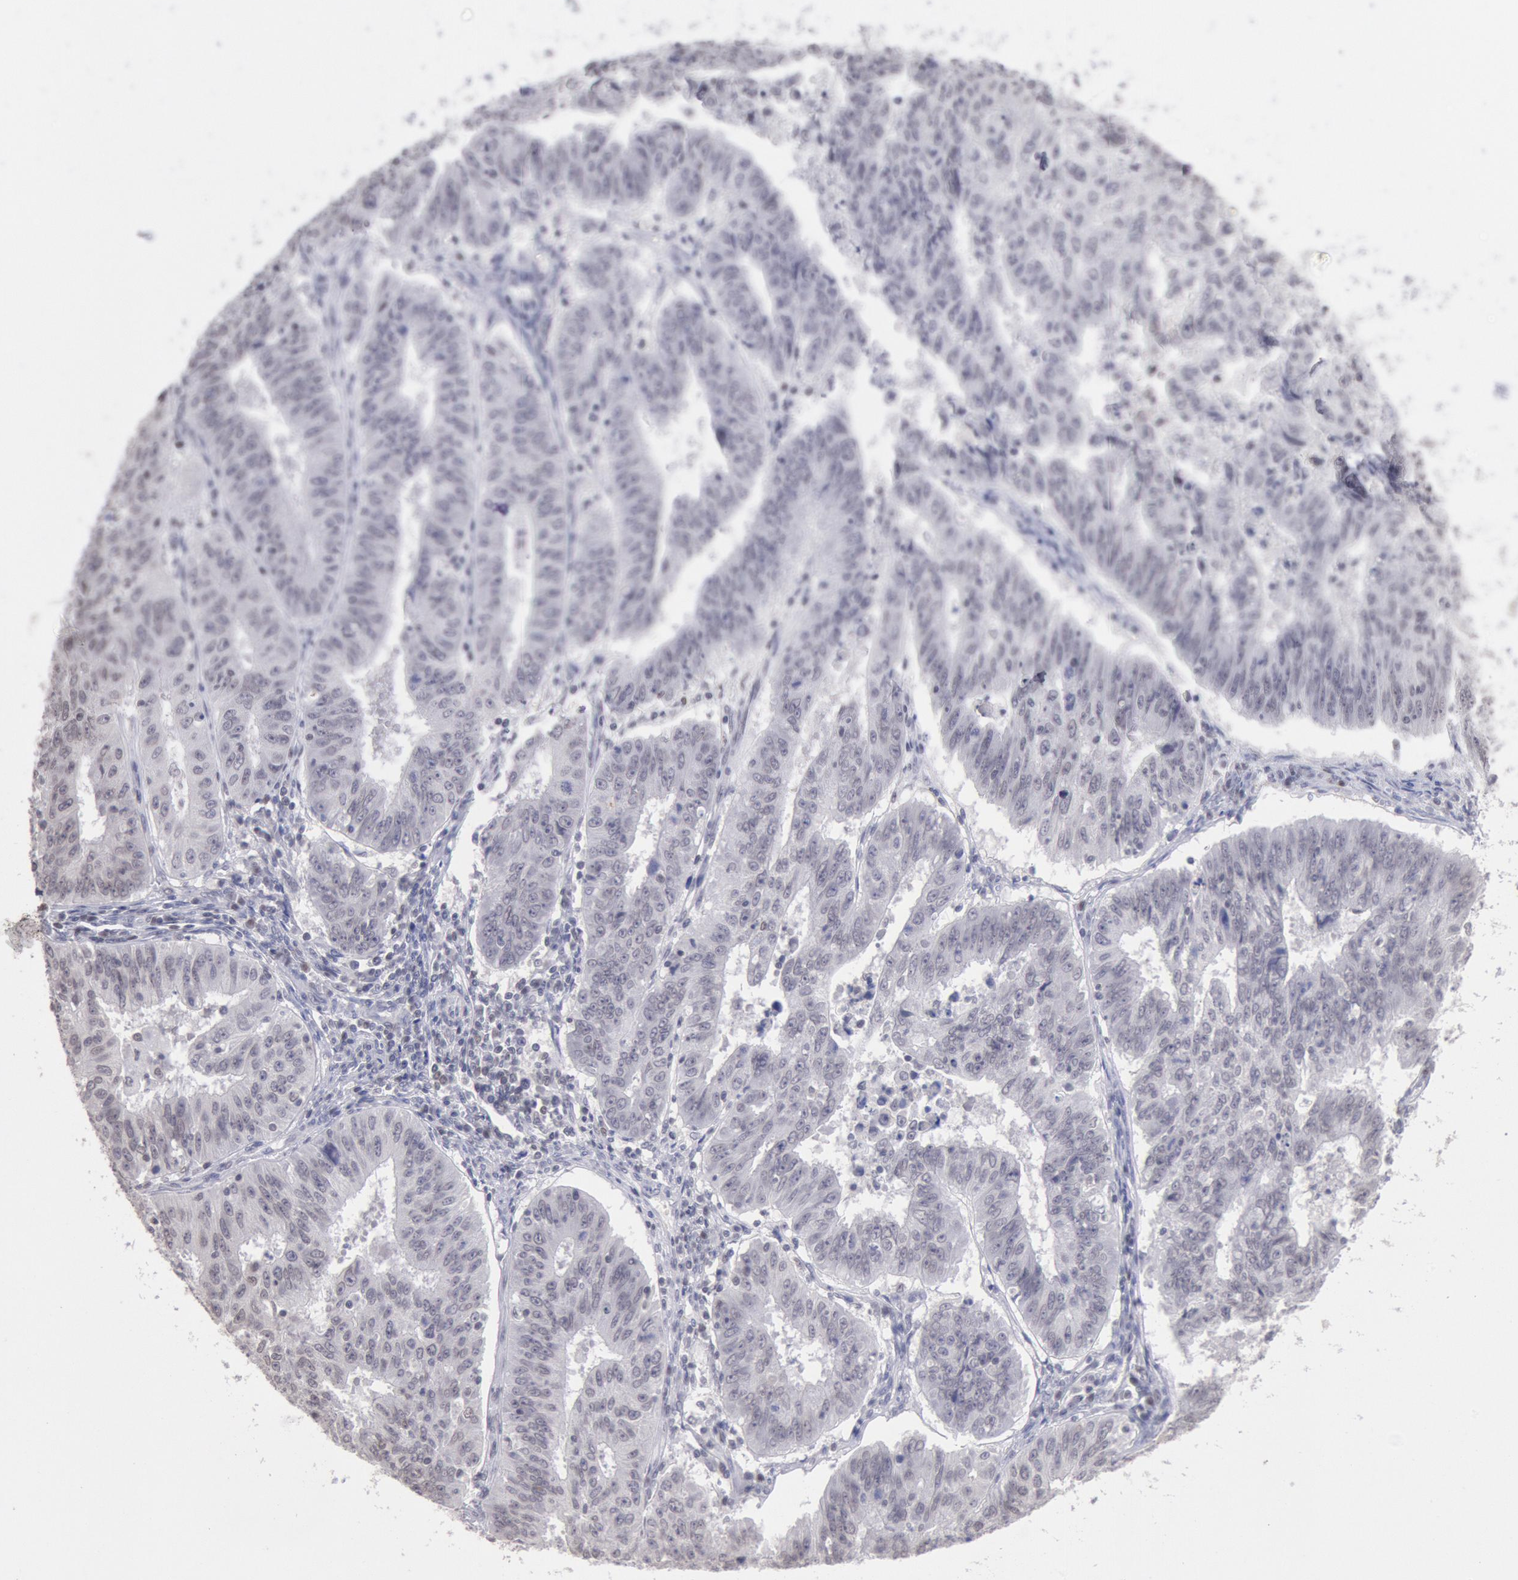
{"staining": {"intensity": "negative", "quantity": "none", "location": "none"}, "tissue": "endometrial cancer", "cell_type": "Tumor cells", "image_type": "cancer", "snomed": [{"axis": "morphology", "description": "Adenocarcinoma, NOS"}, {"axis": "topography", "description": "Endometrium"}], "caption": "High magnification brightfield microscopy of endometrial adenocarcinoma stained with DAB (3,3'-diaminobenzidine) (brown) and counterstained with hematoxylin (blue): tumor cells show no significant staining.", "gene": "MYH7", "patient": {"sex": "female", "age": 42}}